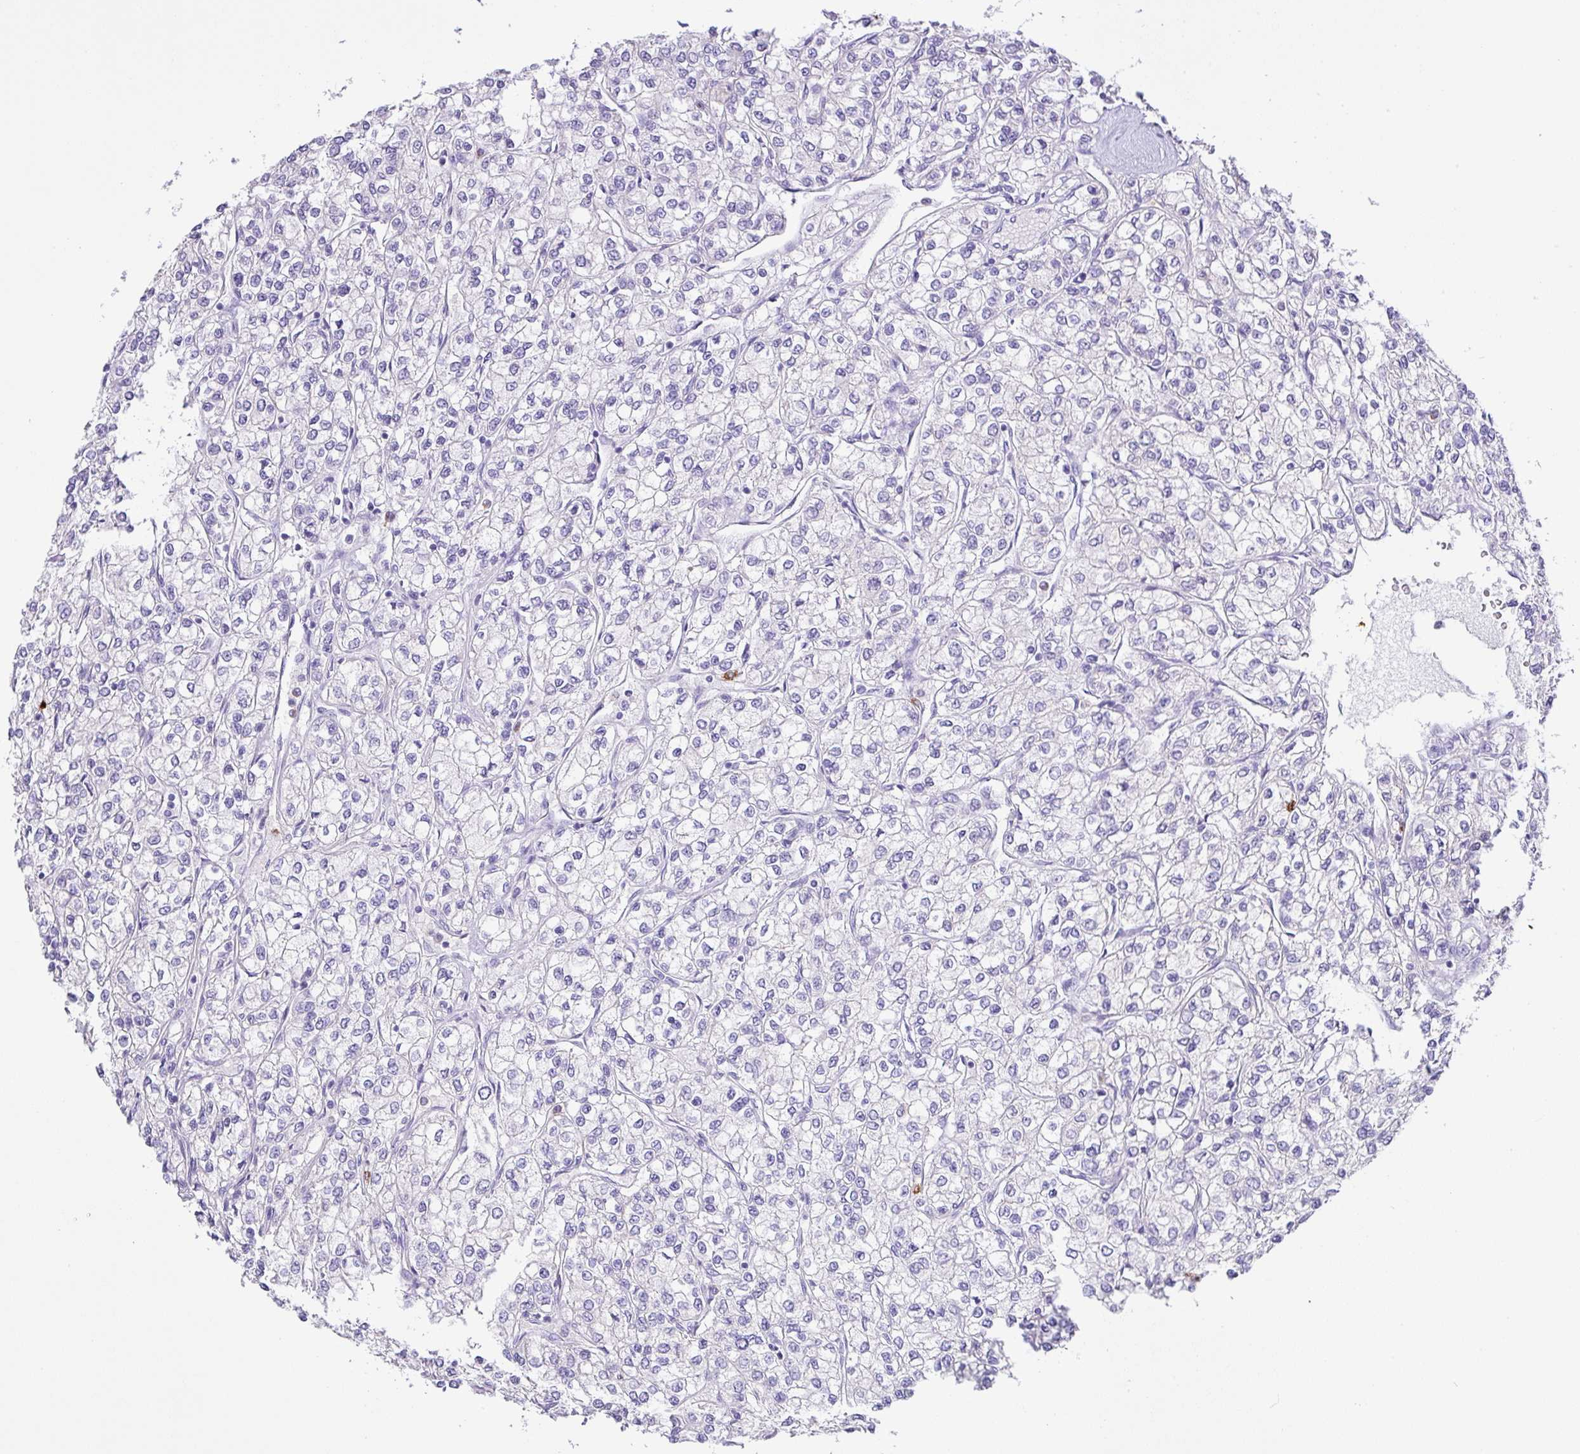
{"staining": {"intensity": "negative", "quantity": "none", "location": "none"}, "tissue": "renal cancer", "cell_type": "Tumor cells", "image_type": "cancer", "snomed": [{"axis": "morphology", "description": "Adenocarcinoma, NOS"}, {"axis": "topography", "description": "Kidney"}], "caption": "The immunohistochemistry photomicrograph has no significant staining in tumor cells of renal cancer tissue. (Brightfield microscopy of DAB immunohistochemistry (IHC) at high magnification).", "gene": "CST11", "patient": {"sex": "male", "age": 80}}